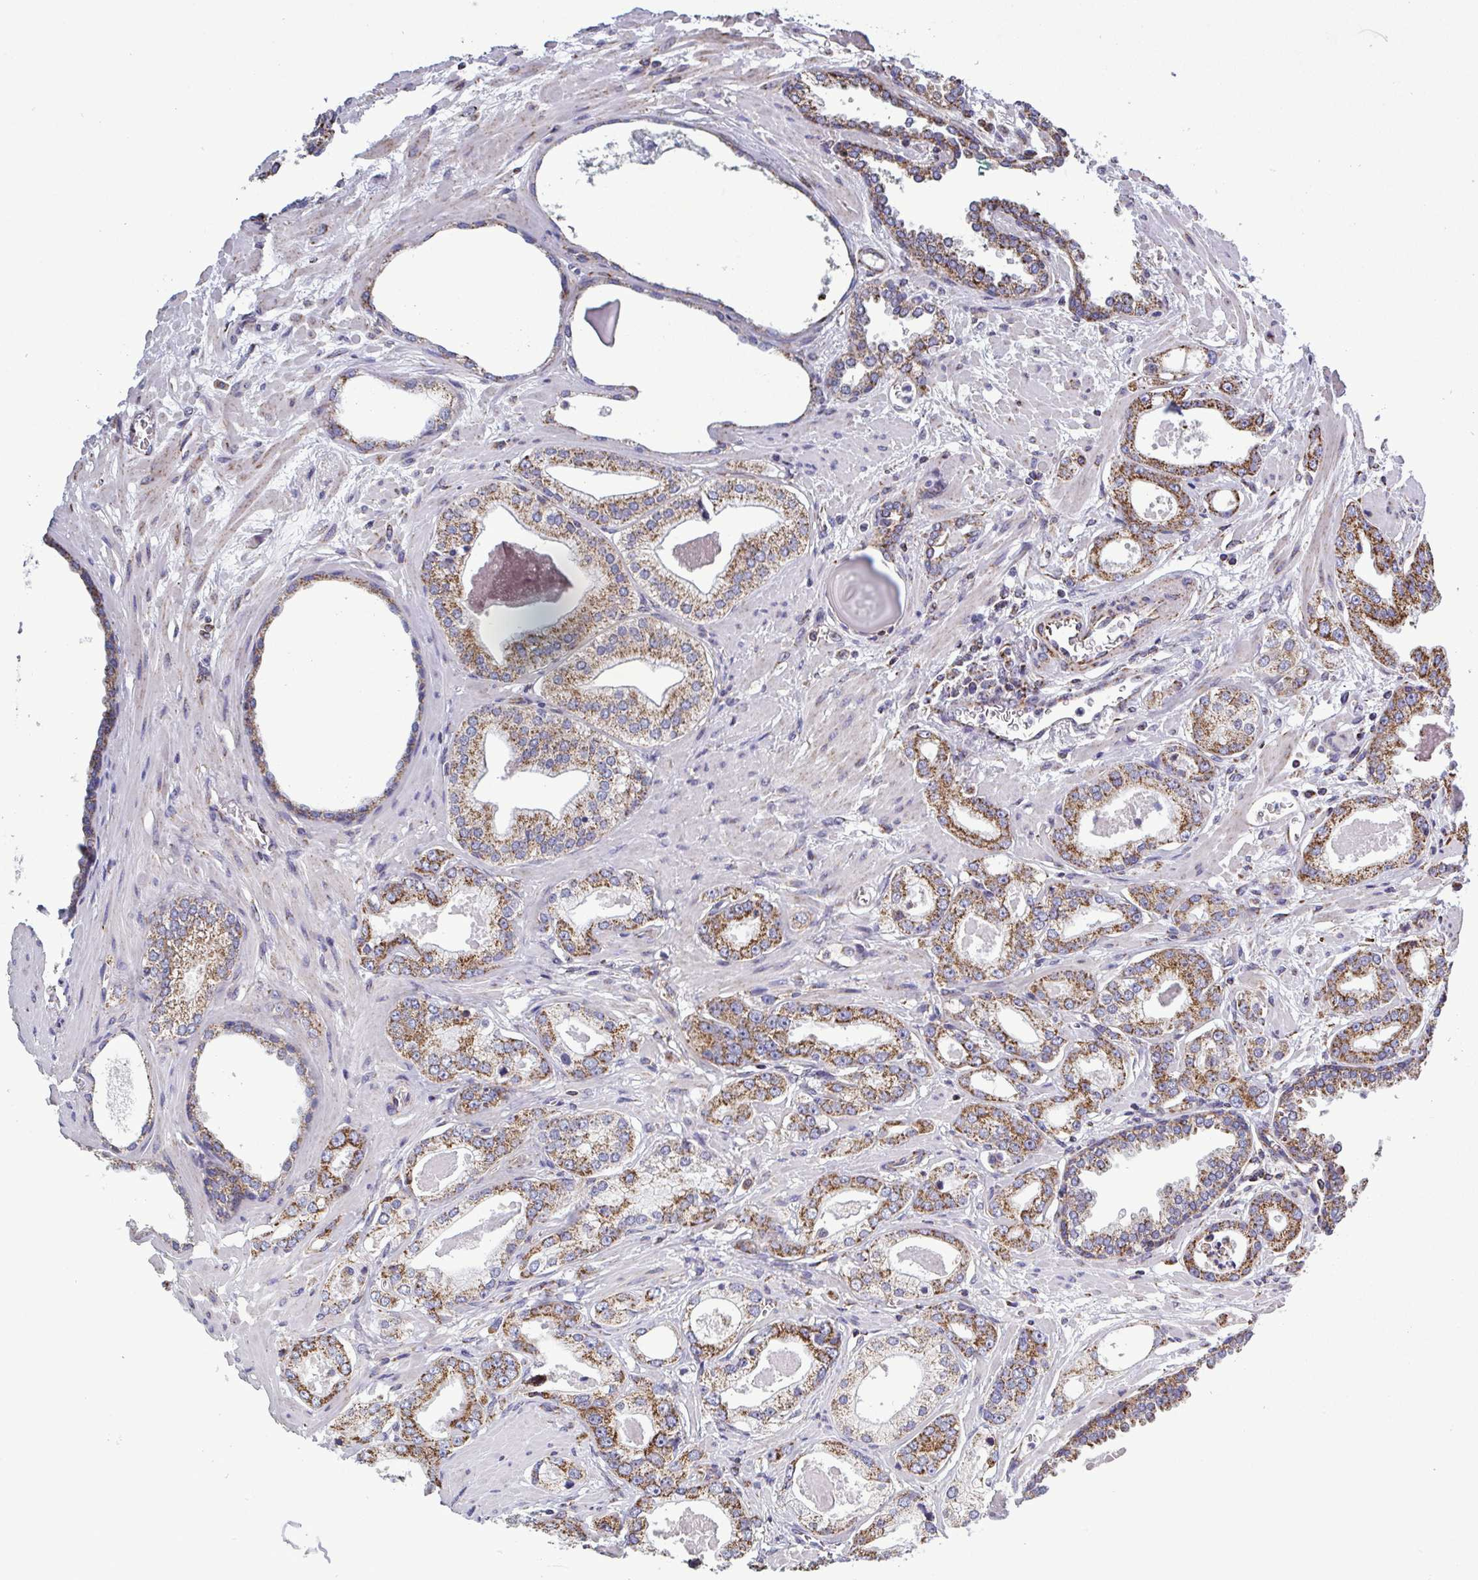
{"staining": {"intensity": "moderate", "quantity": ">75%", "location": "cytoplasmic/membranous"}, "tissue": "prostate cancer", "cell_type": "Tumor cells", "image_type": "cancer", "snomed": [{"axis": "morphology", "description": "Adenocarcinoma, Low grade"}, {"axis": "topography", "description": "Prostate"}], "caption": "Protein staining of prostate adenocarcinoma (low-grade) tissue exhibits moderate cytoplasmic/membranous staining in about >75% of tumor cells.", "gene": "CSDE1", "patient": {"sex": "male", "age": 64}}